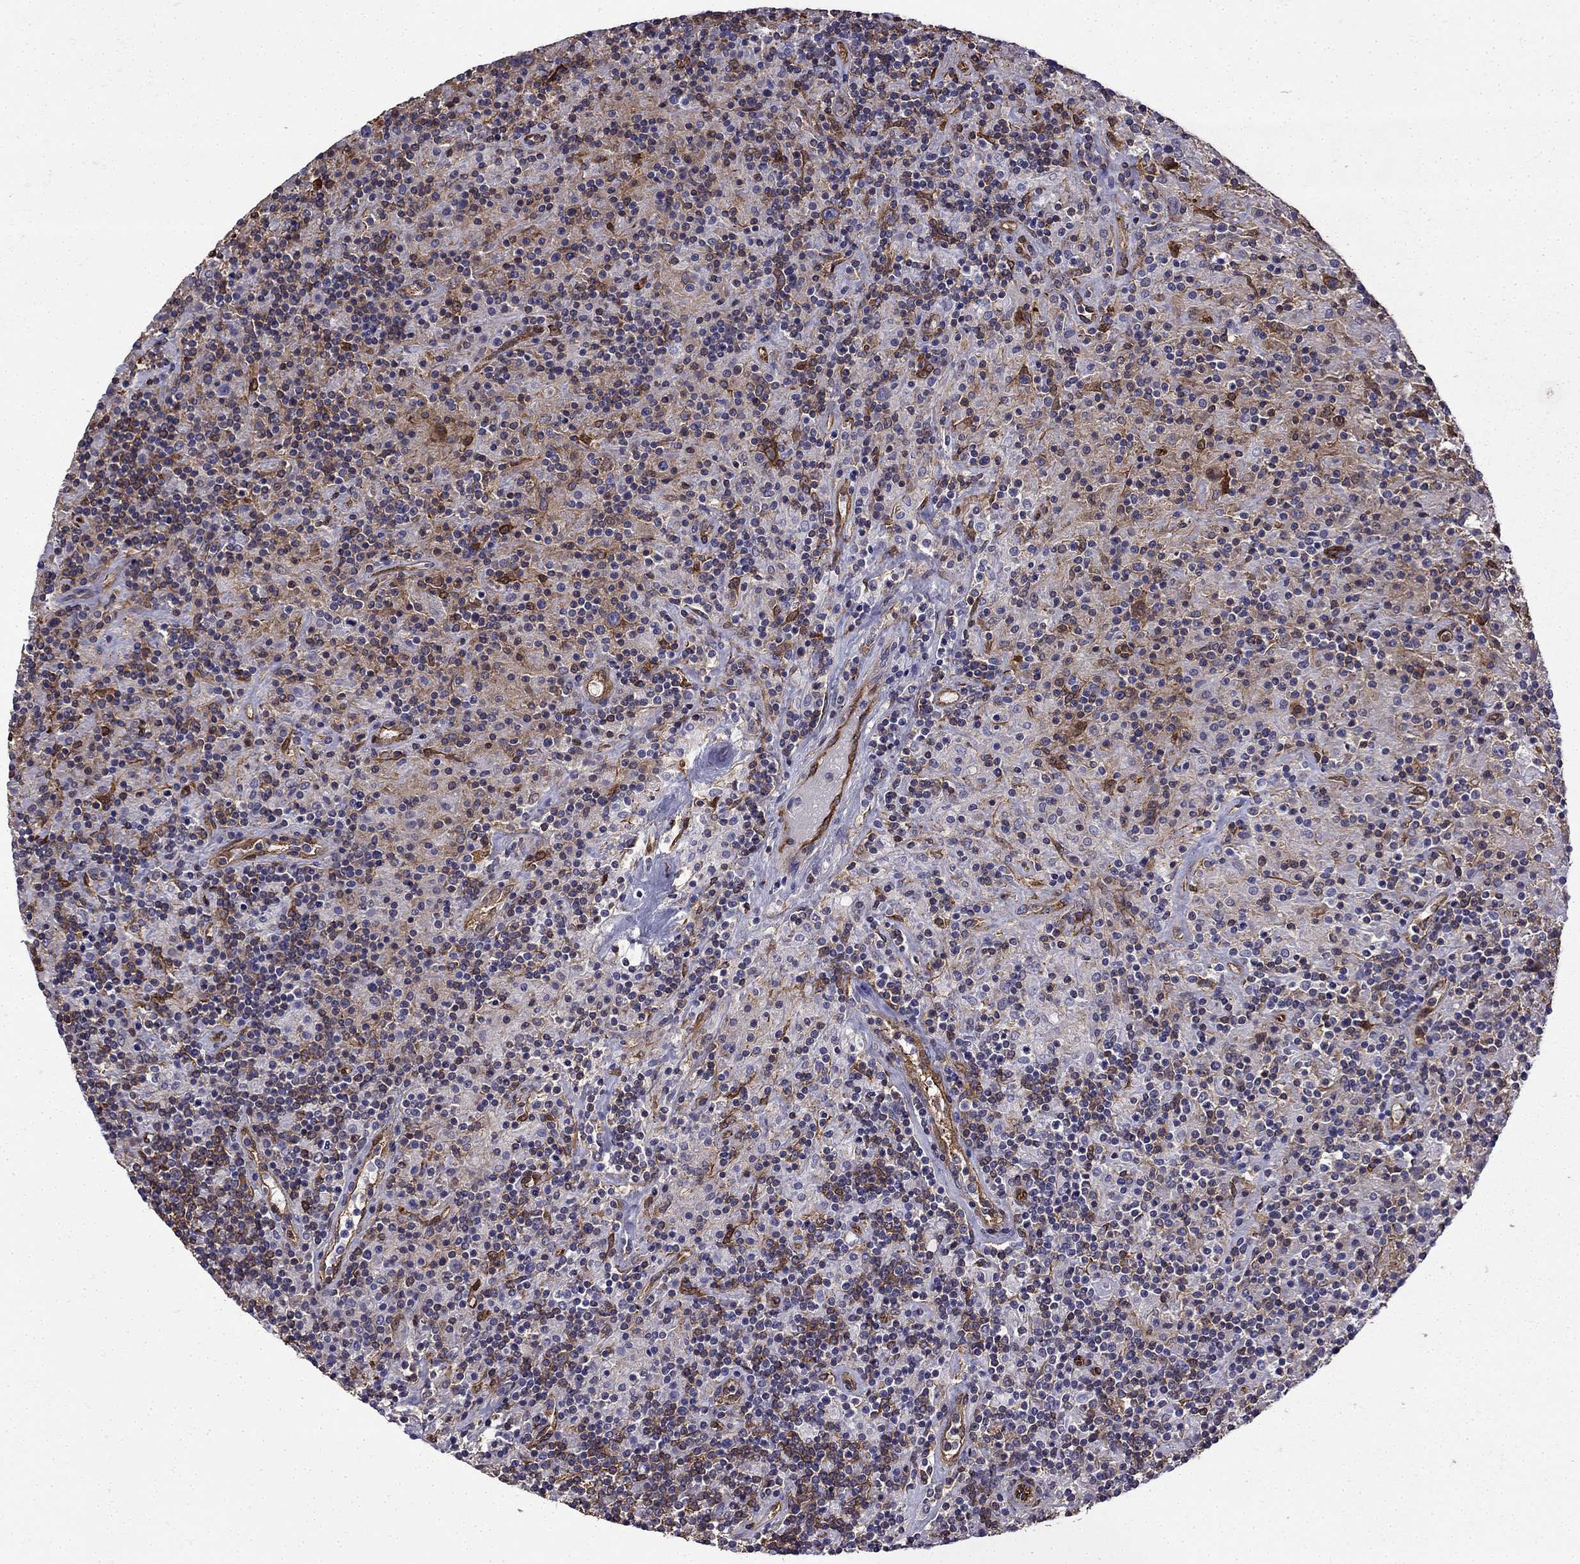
{"staining": {"intensity": "negative", "quantity": "none", "location": "none"}, "tissue": "lymphoma", "cell_type": "Tumor cells", "image_type": "cancer", "snomed": [{"axis": "morphology", "description": "Hodgkin's disease, NOS"}, {"axis": "topography", "description": "Lymph node"}], "caption": "Tumor cells show no significant protein expression in Hodgkin's disease.", "gene": "MAP4", "patient": {"sex": "male", "age": 70}}